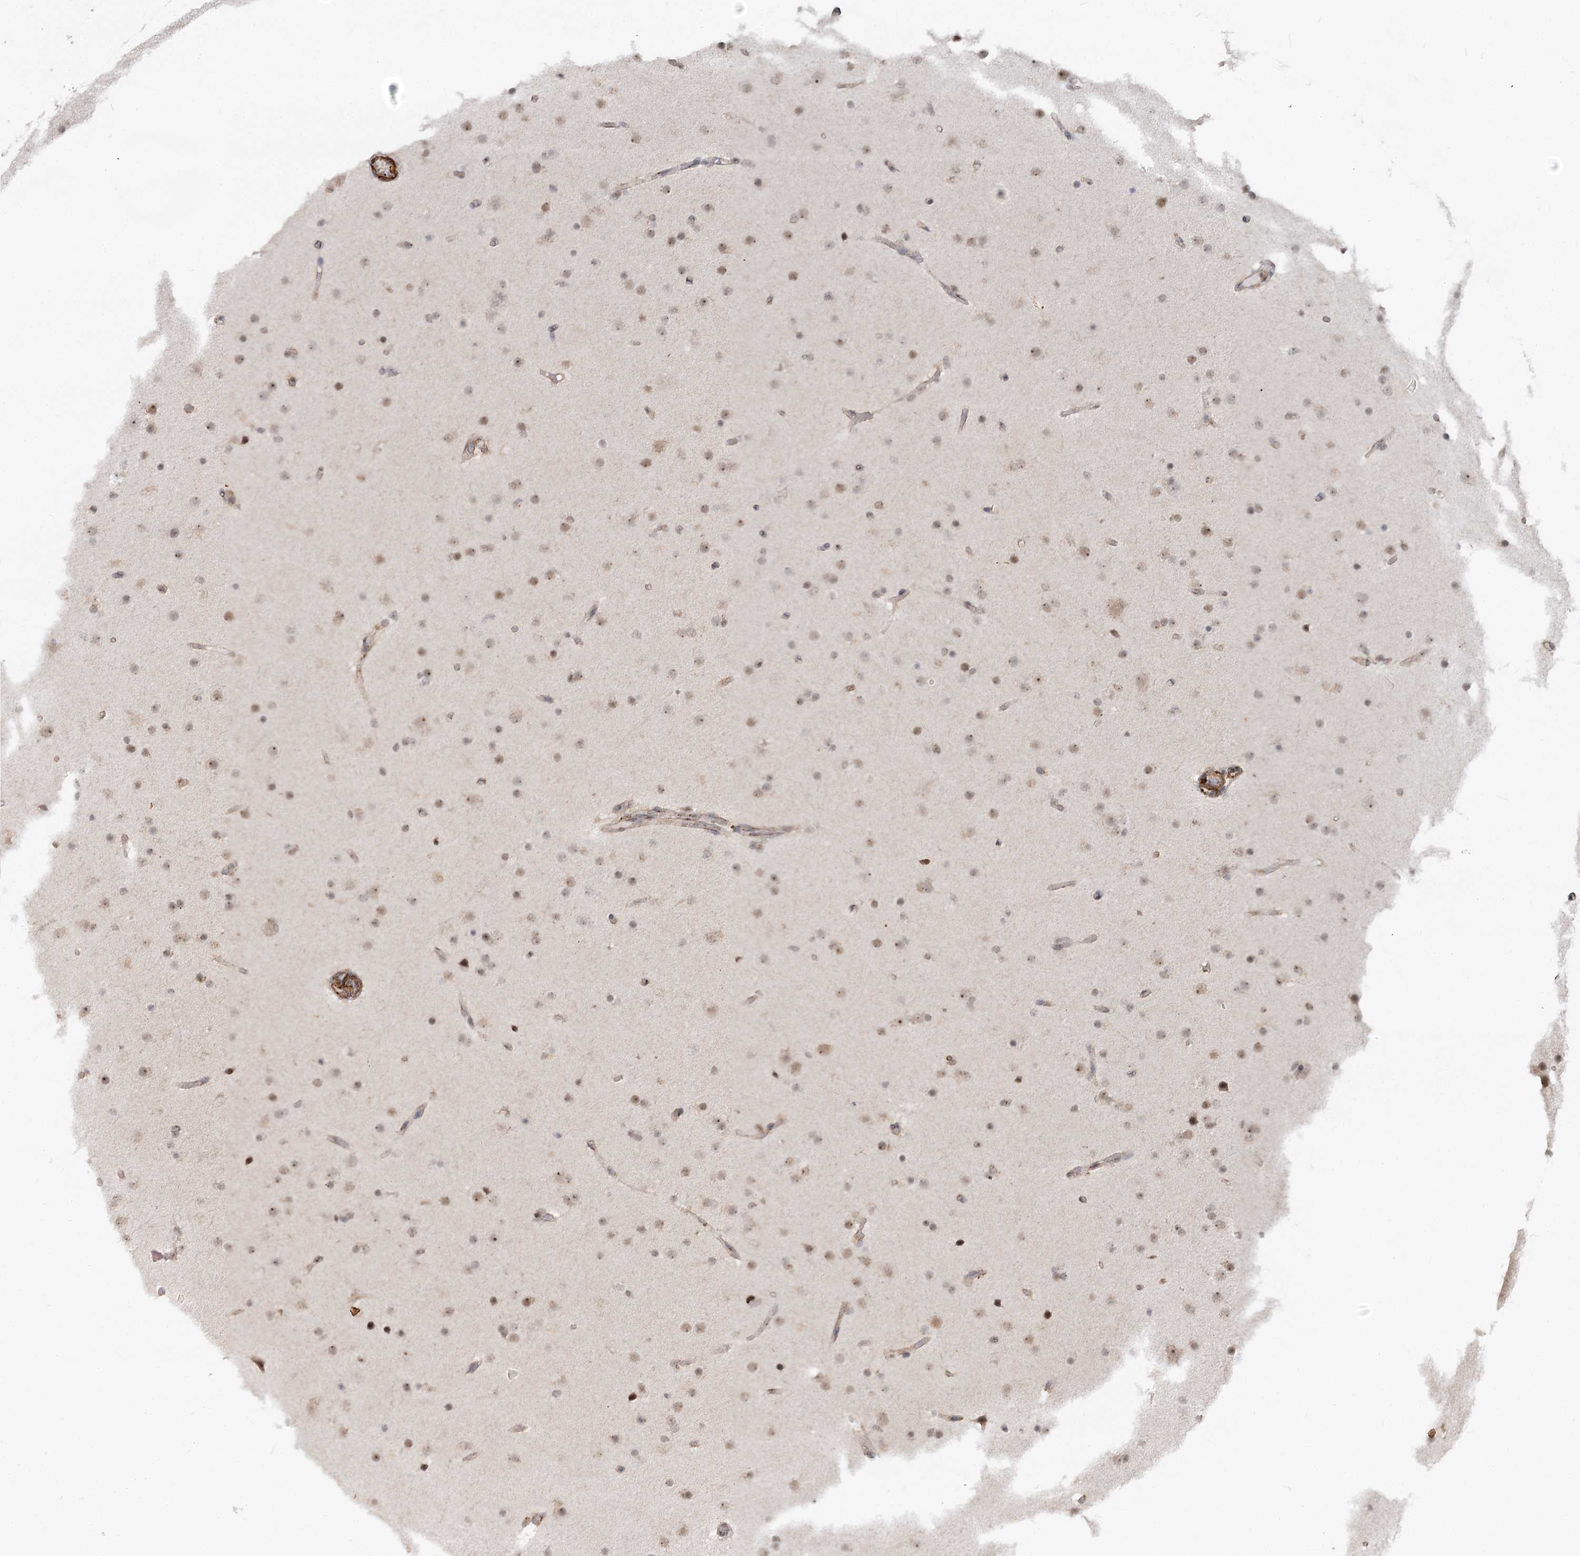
{"staining": {"intensity": "moderate", "quantity": "<25%", "location": "nuclear"}, "tissue": "glioma", "cell_type": "Tumor cells", "image_type": "cancer", "snomed": [{"axis": "morphology", "description": "Glioma, malignant, High grade"}, {"axis": "topography", "description": "Cerebral cortex"}], "caption": "Immunohistochemical staining of human malignant high-grade glioma demonstrates low levels of moderate nuclear positivity in approximately <25% of tumor cells.", "gene": "GNL3L", "patient": {"sex": "female", "age": 36}}